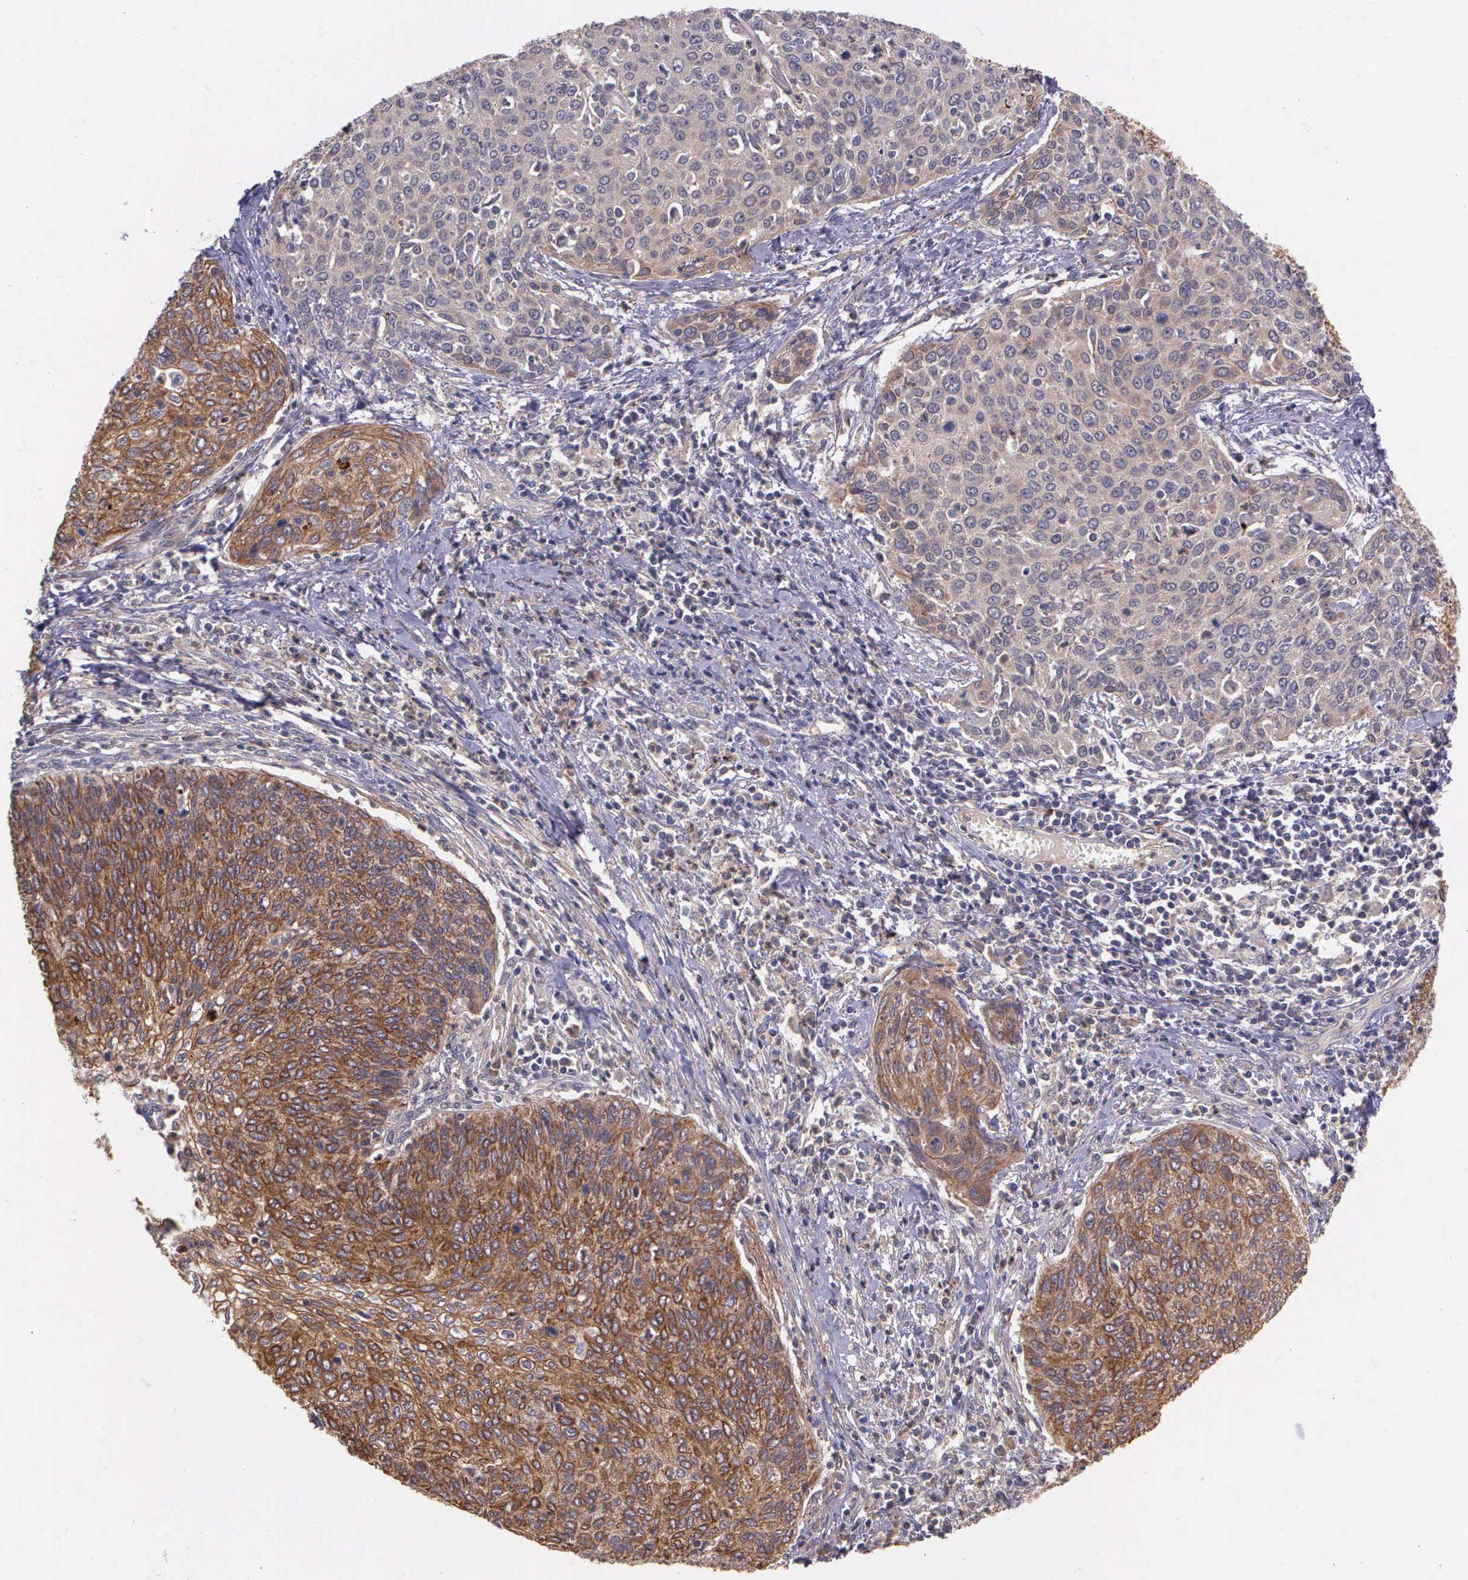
{"staining": {"intensity": "strong", "quantity": ">75%", "location": "cytoplasmic/membranous"}, "tissue": "cervical cancer", "cell_type": "Tumor cells", "image_type": "cancer", "snomed": [{"axis": "morphology", "description": "Squamous cell carcinoma, NOS"}, {"axis": "topography", "description": "Cervix"}], "caption": "Protein expression analysis of human squamous cell carcinoma (cervical) reveals strong cytoplasmic/membranous expression in approximately >75% of tumor cells.", "gene": "PRICKLE3", "patient": {"sex": "female", "age": 38}}